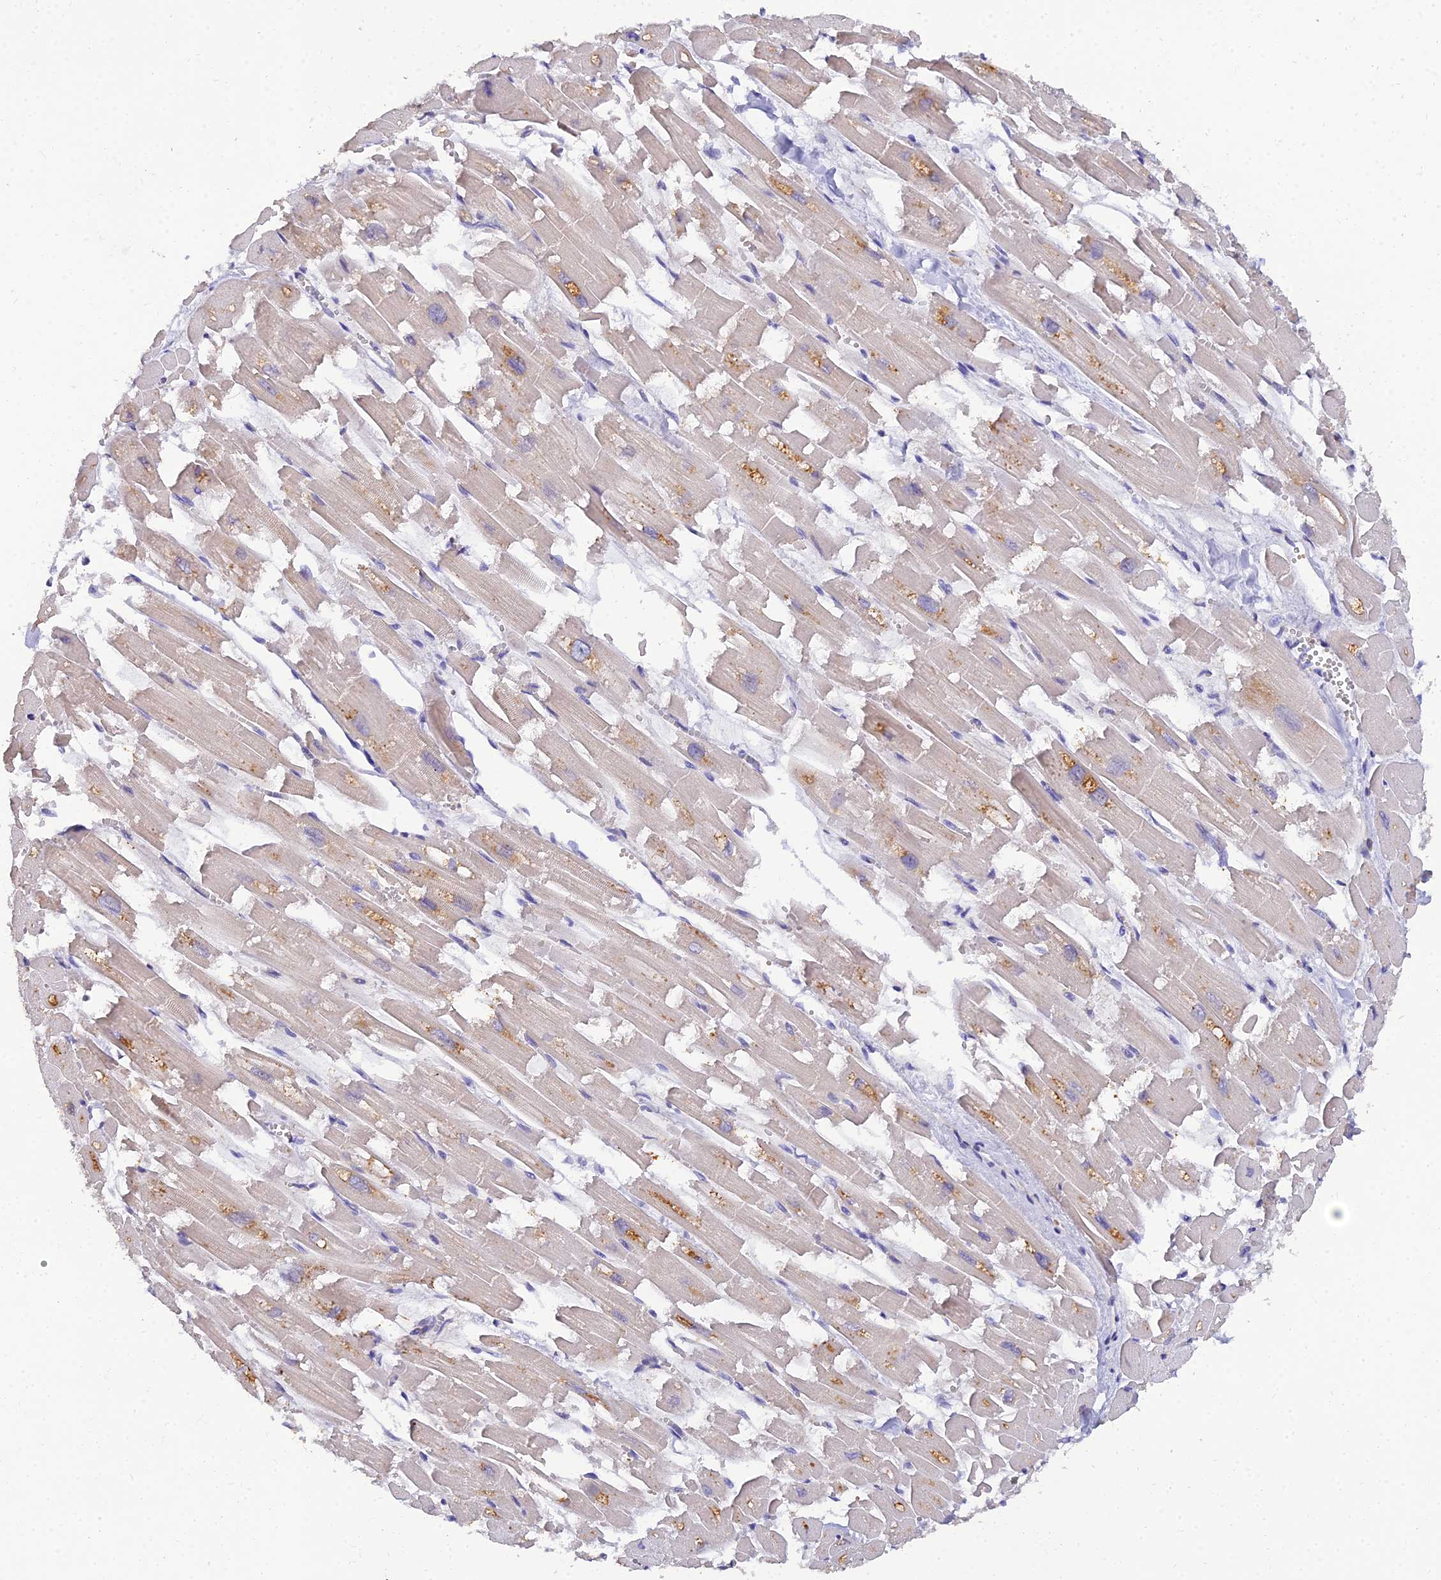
{"staining": {"intensity": "moderate", "quantity": ">75%", "location": "cytoplasmic/membranous"}, "tissue": "heart muscle", "cell_type": "Cardiomyocytes", "image_type": "normal", "snomed": [{"axis": "morphology", "description": "Normal tissue, NOS"}, {"axis": "topography", "description": "Heart"}], "caption": "Heart muscle stained with immunohistochemistry (IHC) displays moderate cytoplasmic/membranous expression in about >75% of cardiomyocytes. (DAB = brown stain, brightfield microscopy at high magnification).", "gene": "ARL8A", "patient": {"sex": "male", "age": 54}}